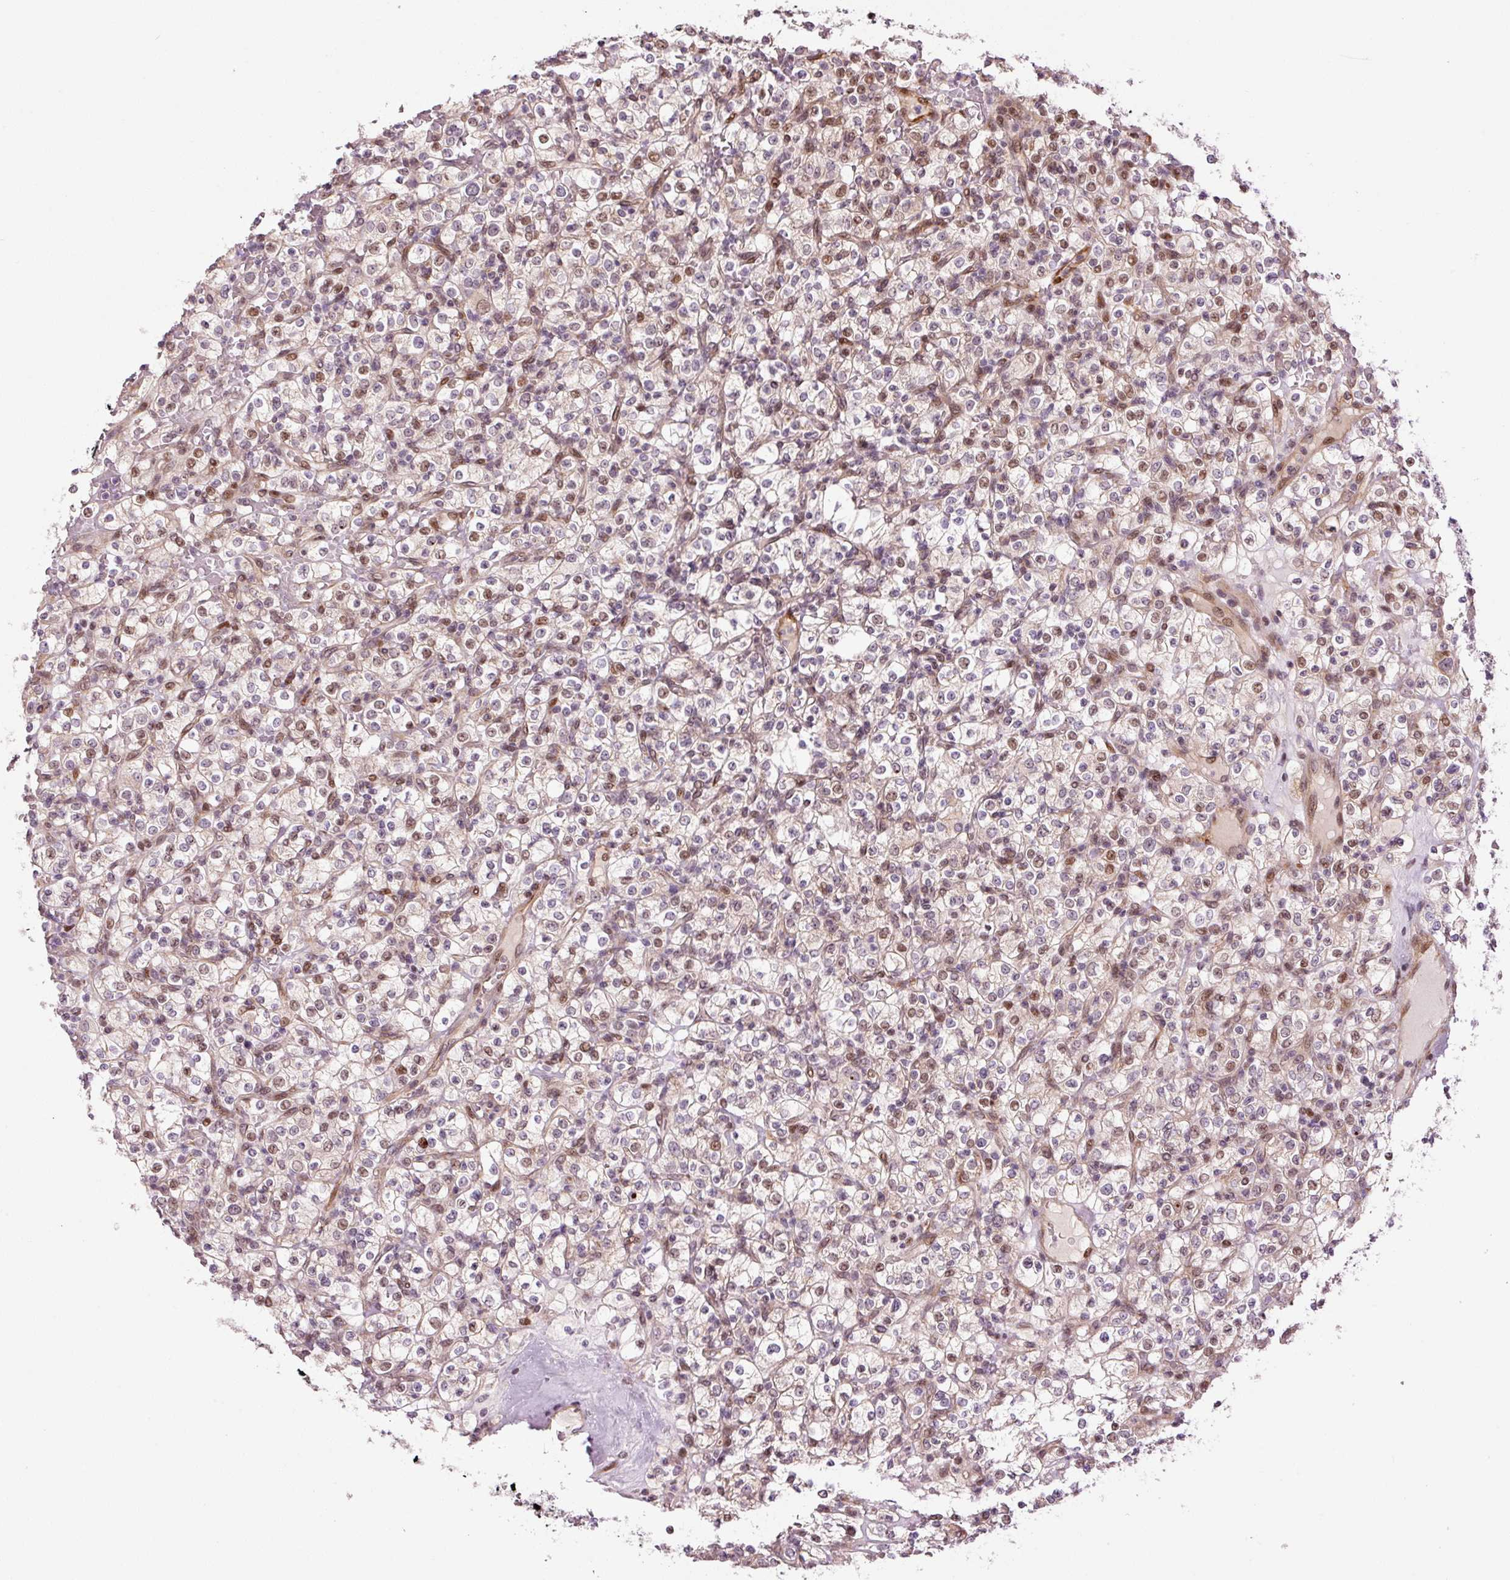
{"staining": {"intensity": "moderate", "quantity": "<25%", "location": "nuclear"}, "tissue": "renal cancer", "cell_type": "Tumor cells", "image_type": "cancer", "snomed": [{"axis": "morphology", "description": "Normal tissue, NOS"}, {"axis": "morphology", "description": "Adenocarcinoma, NOS"}, {"axis": "topography", "description": "Kidney"}], "caption": "Renal cancer stained with immunohistochemistry (IHC) reveals moderate nuclear staining in about <25% of tumor cells.", "gene": "ANKRD20A1", "patient": {"sex": "female", "age": 72}}